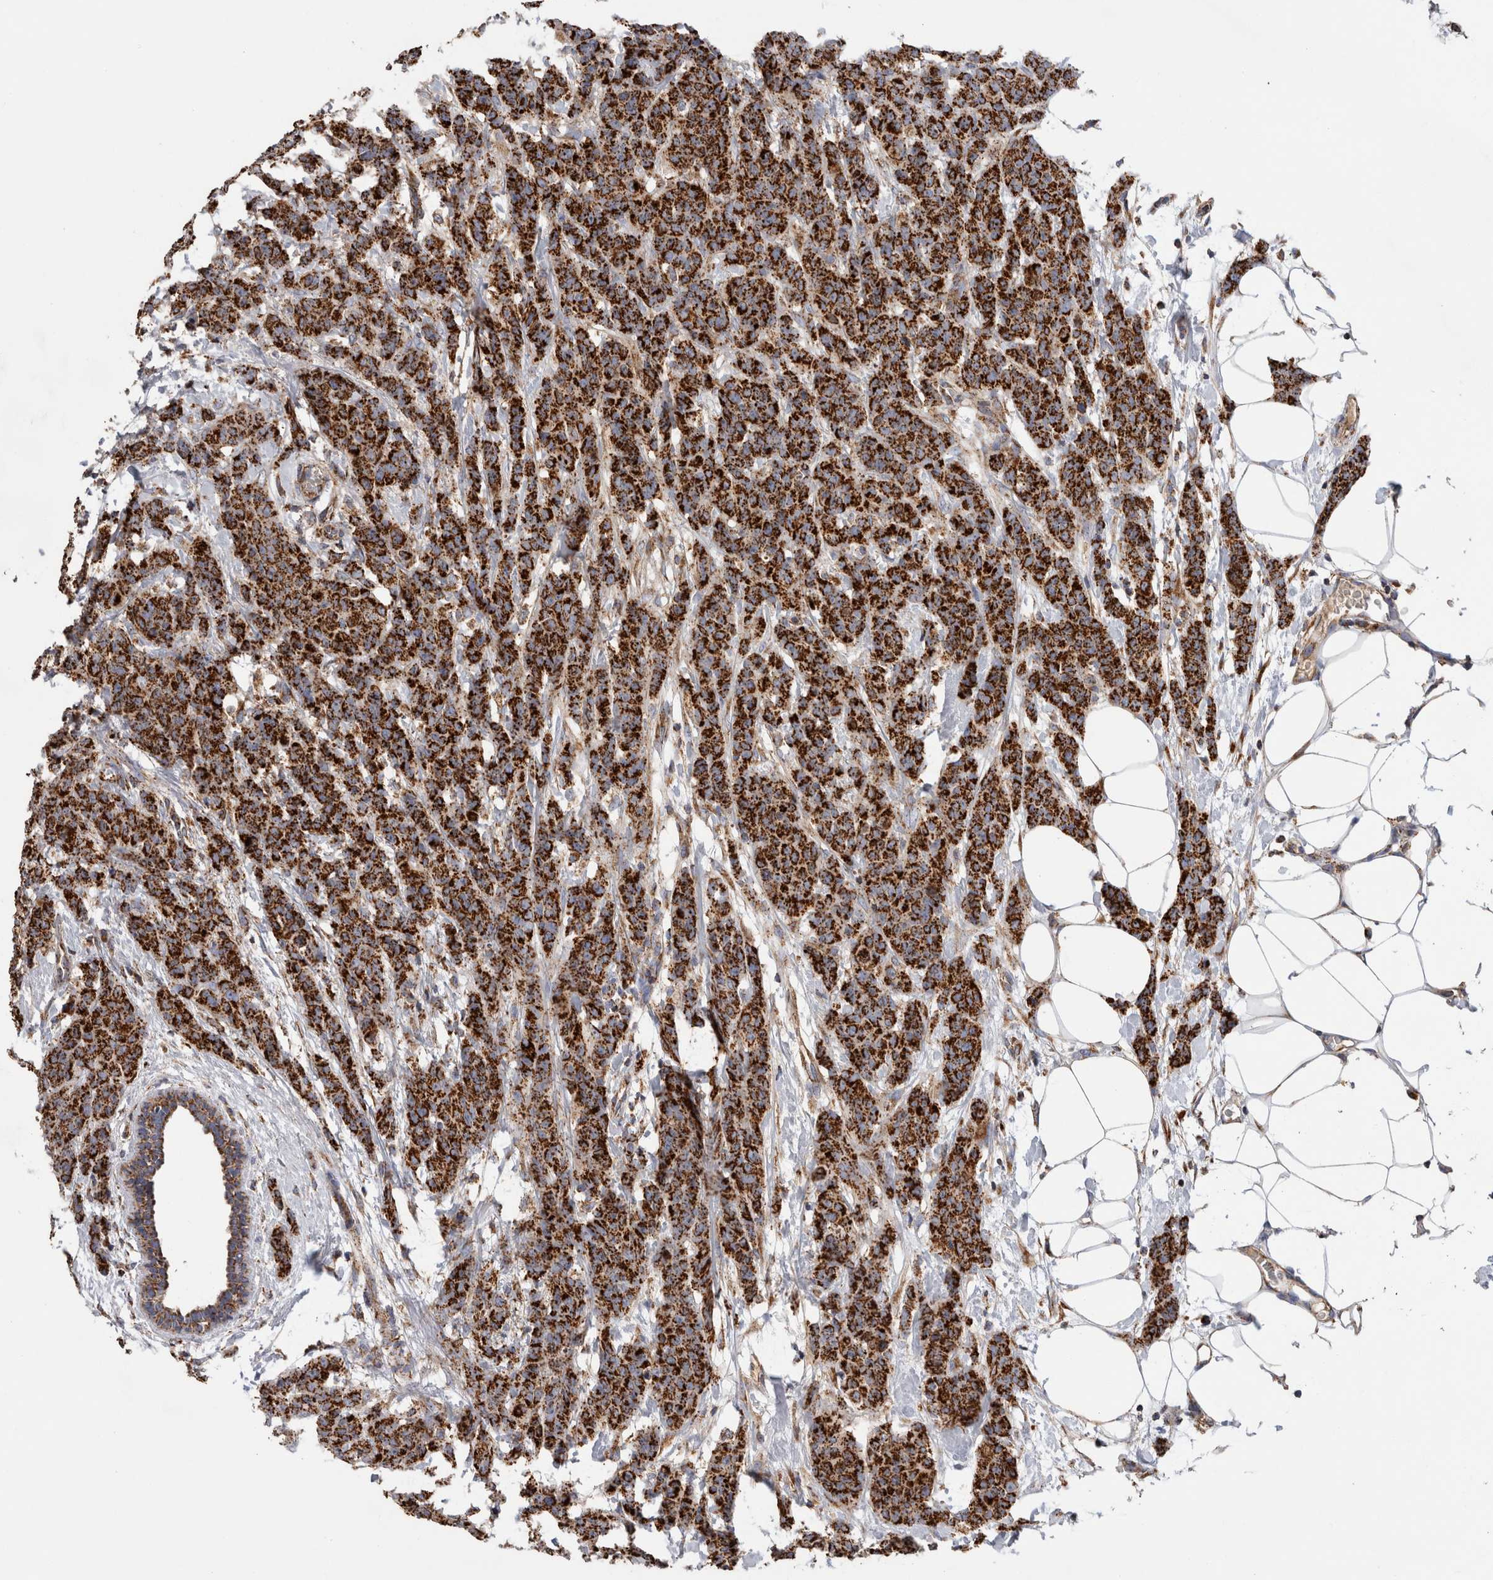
{"staining": {"intensity": "strong", "quantity": ">75%", "location": "cytoplasmic/membranous"}, "tissue": "breast cancer", "cell_type": "Tumor cells", "image_type": "cancer", "snomed": [{"axis": "morphology", "description": "Normal tissue, NOS"}, {"axis": "morphology", "description": "Duct carcinoma"}, {"axis": "topography", "description": "Breast"}], "caption": "Protein staining shows strong cytoplasmic/membranous staining in approximately >75% of tumor cells in invasive ductal carcinoma (breast). (brown staining indicates protein expression, while blue staining denotes nuclei).", "gene": "IARS2", "patient": {"sex": "female", "age": 40}}